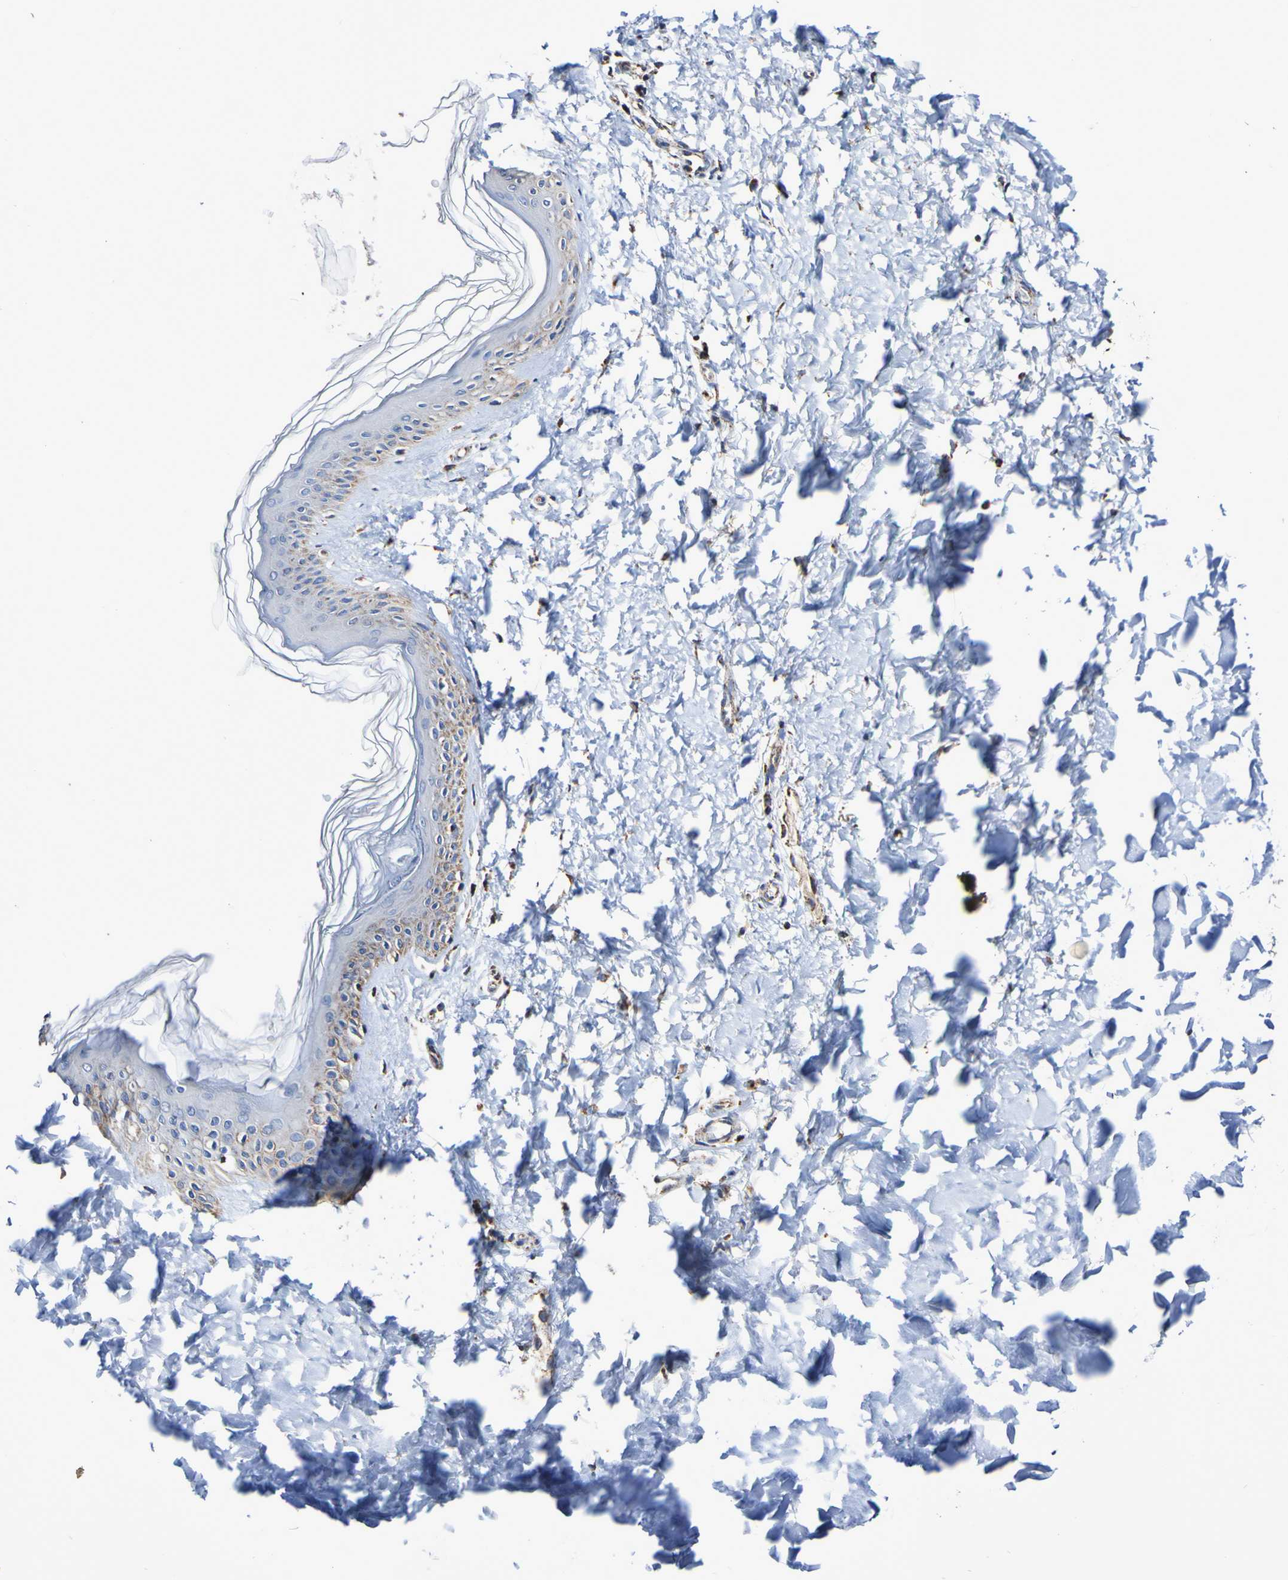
{"staining": {"intensity": "moderate", "quantity": "25%-75%", "location": "cytoplasmic/membranous"}, "tissue": "skin", "cell_type": "Fibroblasts", "image_type": "normal", "snomed": [{"axis": "morphology", "description": "Normal tissue, NOS"}, {"axis": "topography", "description": "Skin"}], "caption": "Immunohistochemical staining of normal skin reveals 25%-75% levels of moderate cytoplasmic/membranous protein expression in approximately 25%-75% of fibroblasts.", "gene": "IL18R1", "patient": {"sex": "female", "age": 41}}